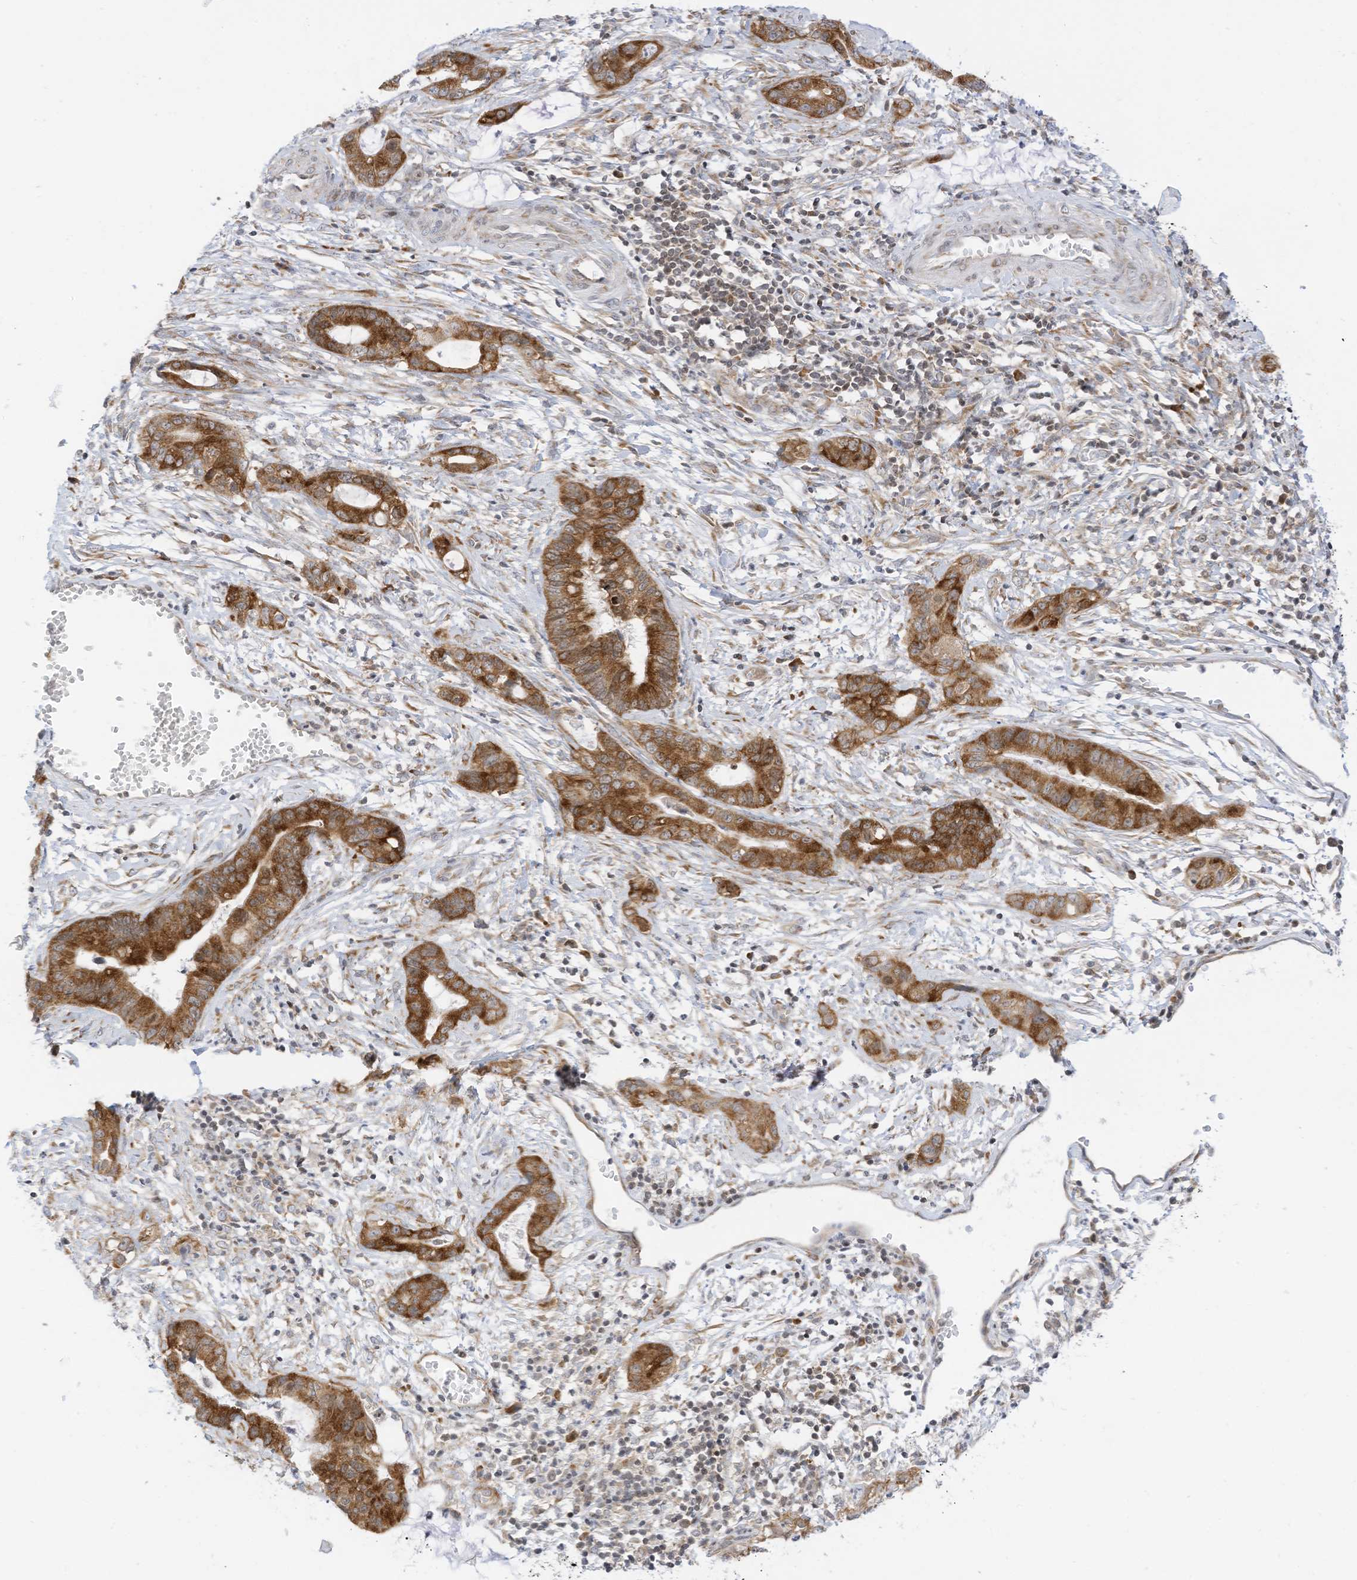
{"staining": {"intensity": "moderate", "quantity": ">75%", "location": "cytoplasmic/membranous,nuclear"}, "tissue": "cervical cancer", "cell_type": "Tumor cells", "image_type": "cancer", "snomed": [{"axis": "morphology", "description": "Adenocarcinoma, NOS"}, {"axis": "topography", "description": "Cervix"}], "caption": "Brown immunohistochemical staining in human cervical cancer (adenocarcinoma) demonstrates moderate cytoplasmic/membranous and nuclear staining in about >75% of tumor cells. Immunohistochemistry (ihc) stains the protein of interest in brown and the nuclei are stained blue.", "gene": "EDF1", "patient": {"sex": "female", "age": 44}}